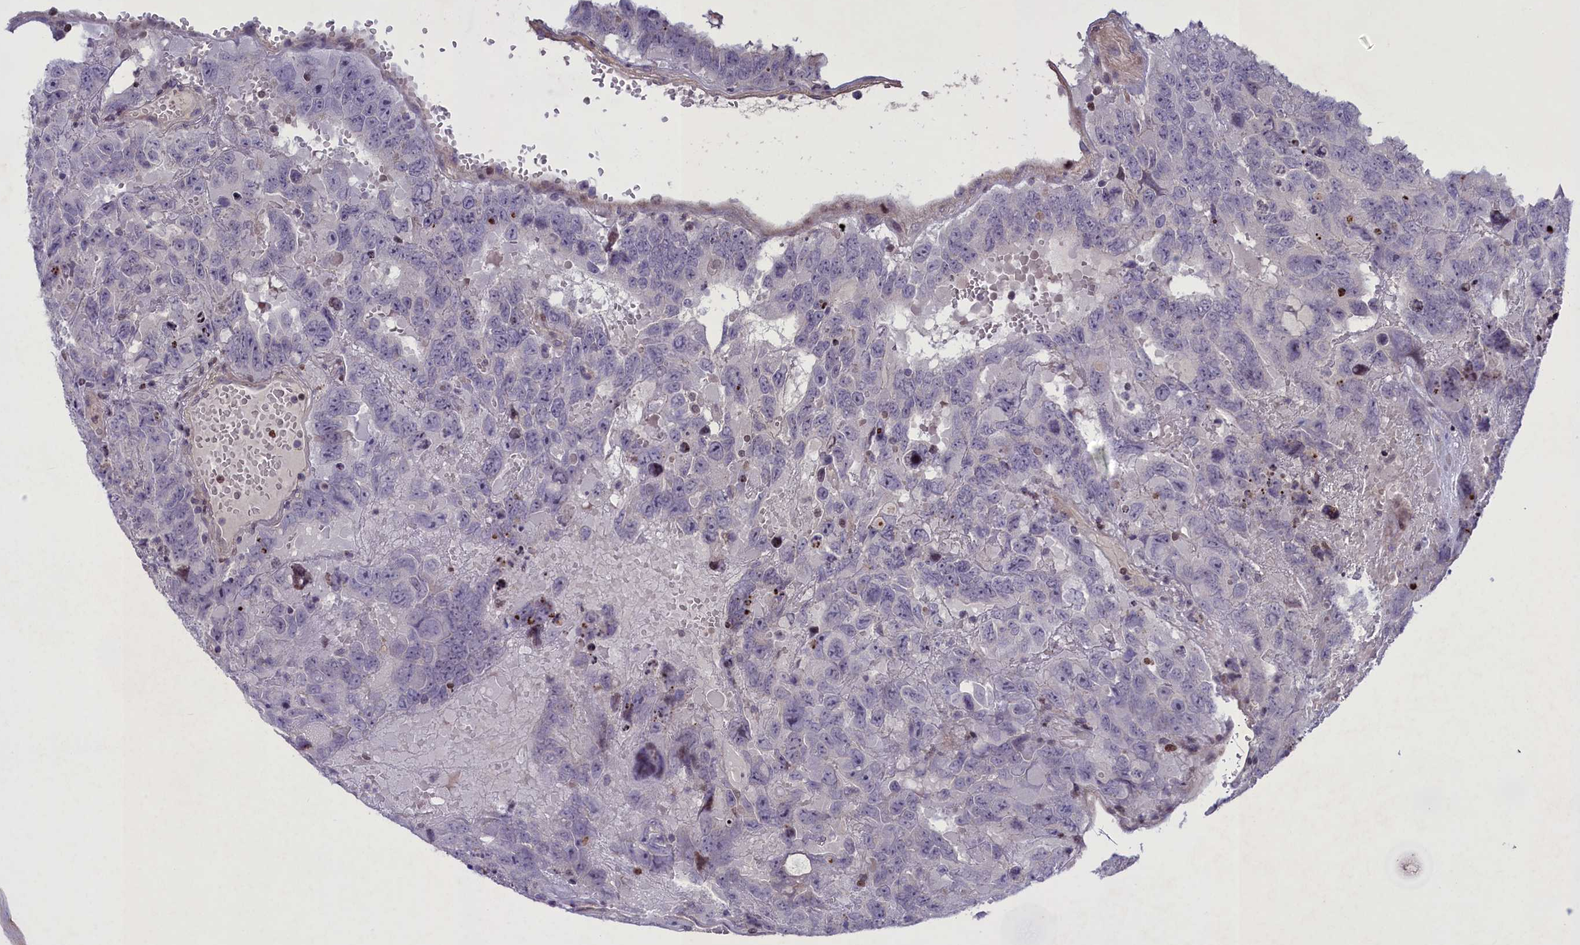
{"staining": {"intensity": "negative", "quantity": "none", "location": "none"}, "tissue": "testis cancer", "cell_type": "Tumor cells", "image_type": "cancer", "snomed": [{"axis": "morphology", "description": "Carcinoma, Embryonal, NOS"}, {"axis": "topography", "description": "Testis"}], "caption": "DAB (3,3'-diaminobenzidine) immunohistochemical staining of human embryonal carcinoma (testis) demonstrates no significant positivity in tumor cells.", "gene": "MAN2C1", "patient": {"sex": "male", "age": 45}}